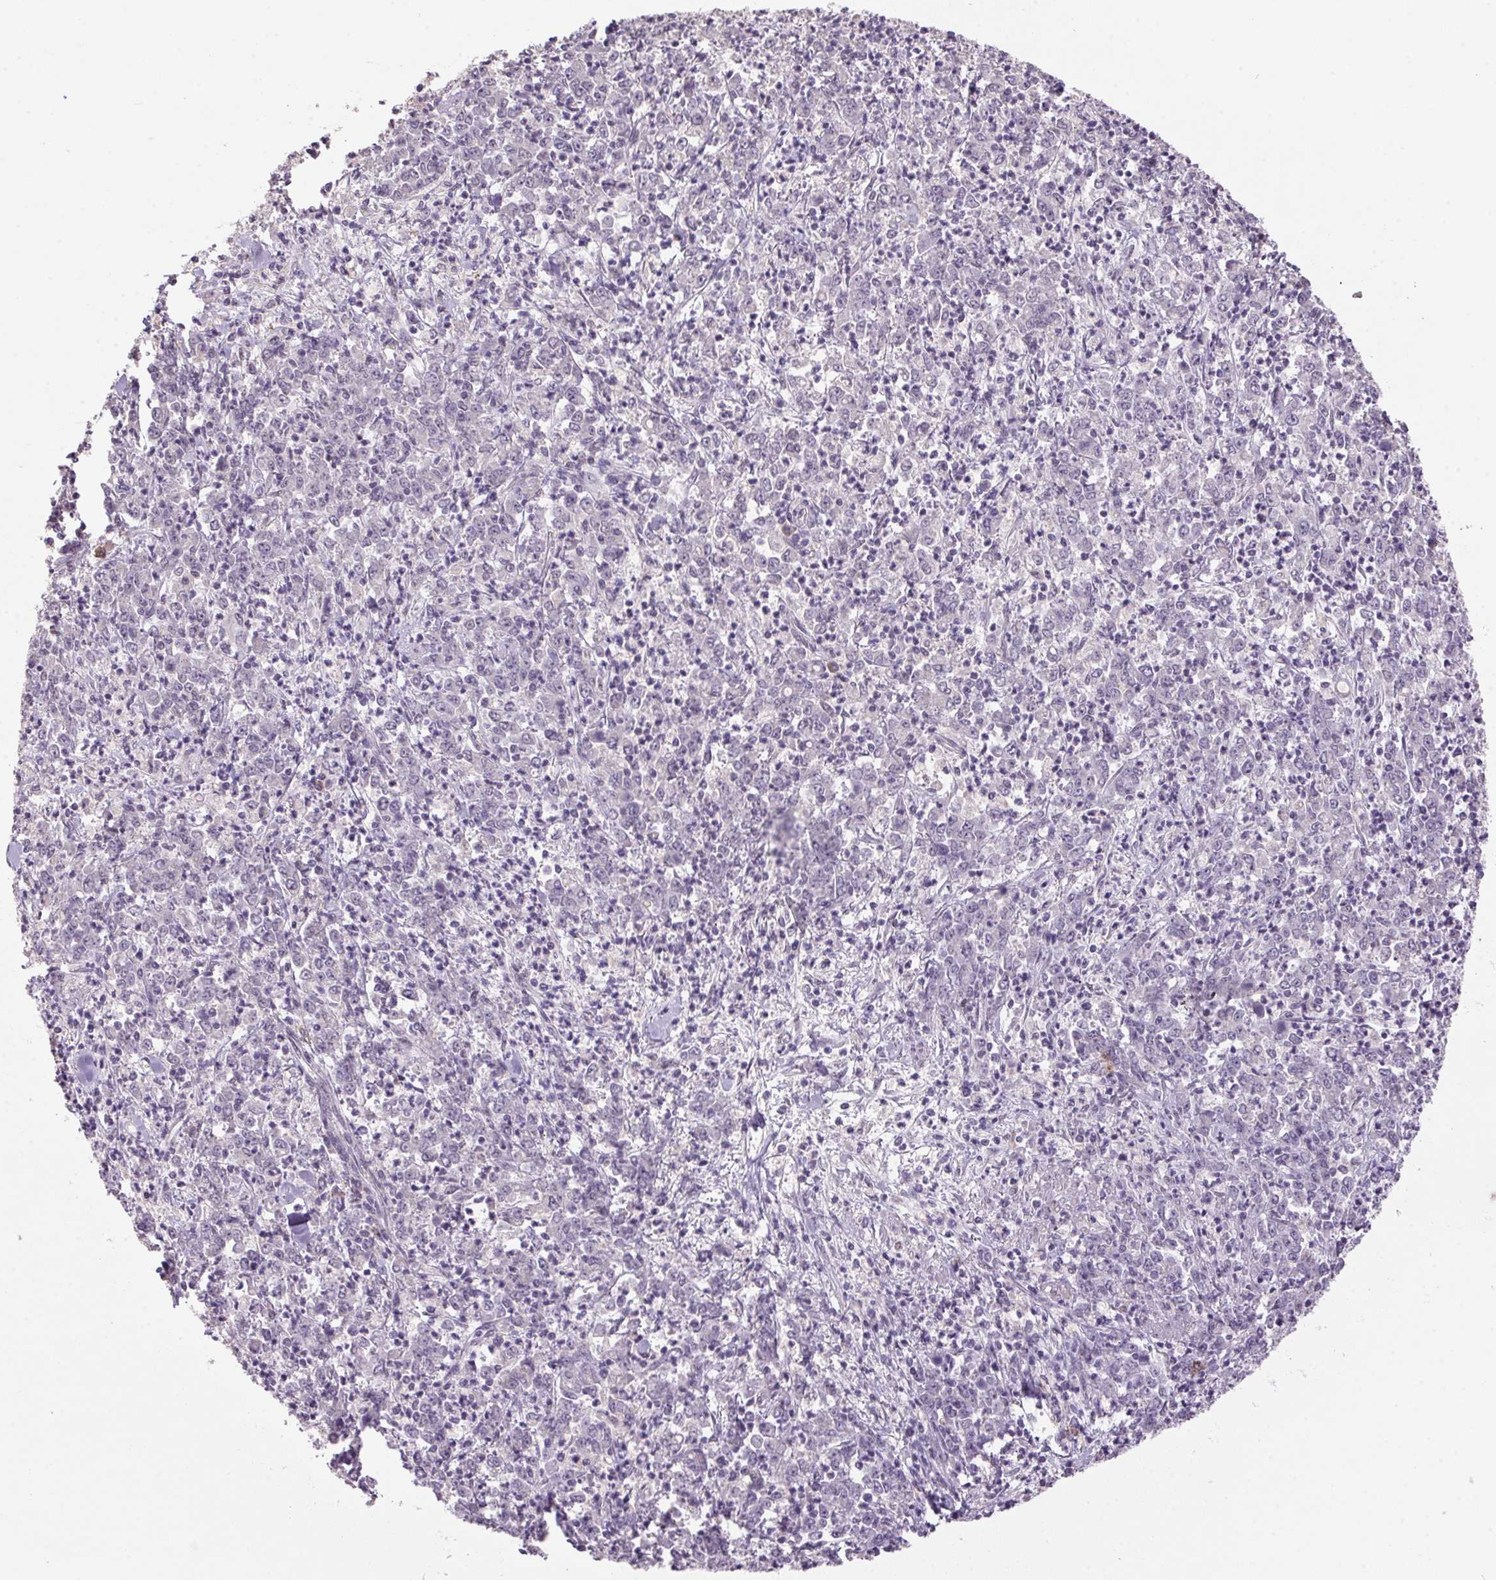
{"staining": {"intensity": "negative", "quantity": "none", "location": "none"}, "tissue": "stomach cancer", "cell_type": "Tumor cells", "image_type": "cancer", "snomed": [{"axis": "morphology", "description": "Adenocarcinoma, NOS"}, {"axis": "topography", "description": "Stomach, lower"}], "caption": "There is no significant expression in tumor cells of stomach cancer (adenocarcinoma).", "gene": "ZBTB4", "patient": {"sex": "female", "age": 71}}